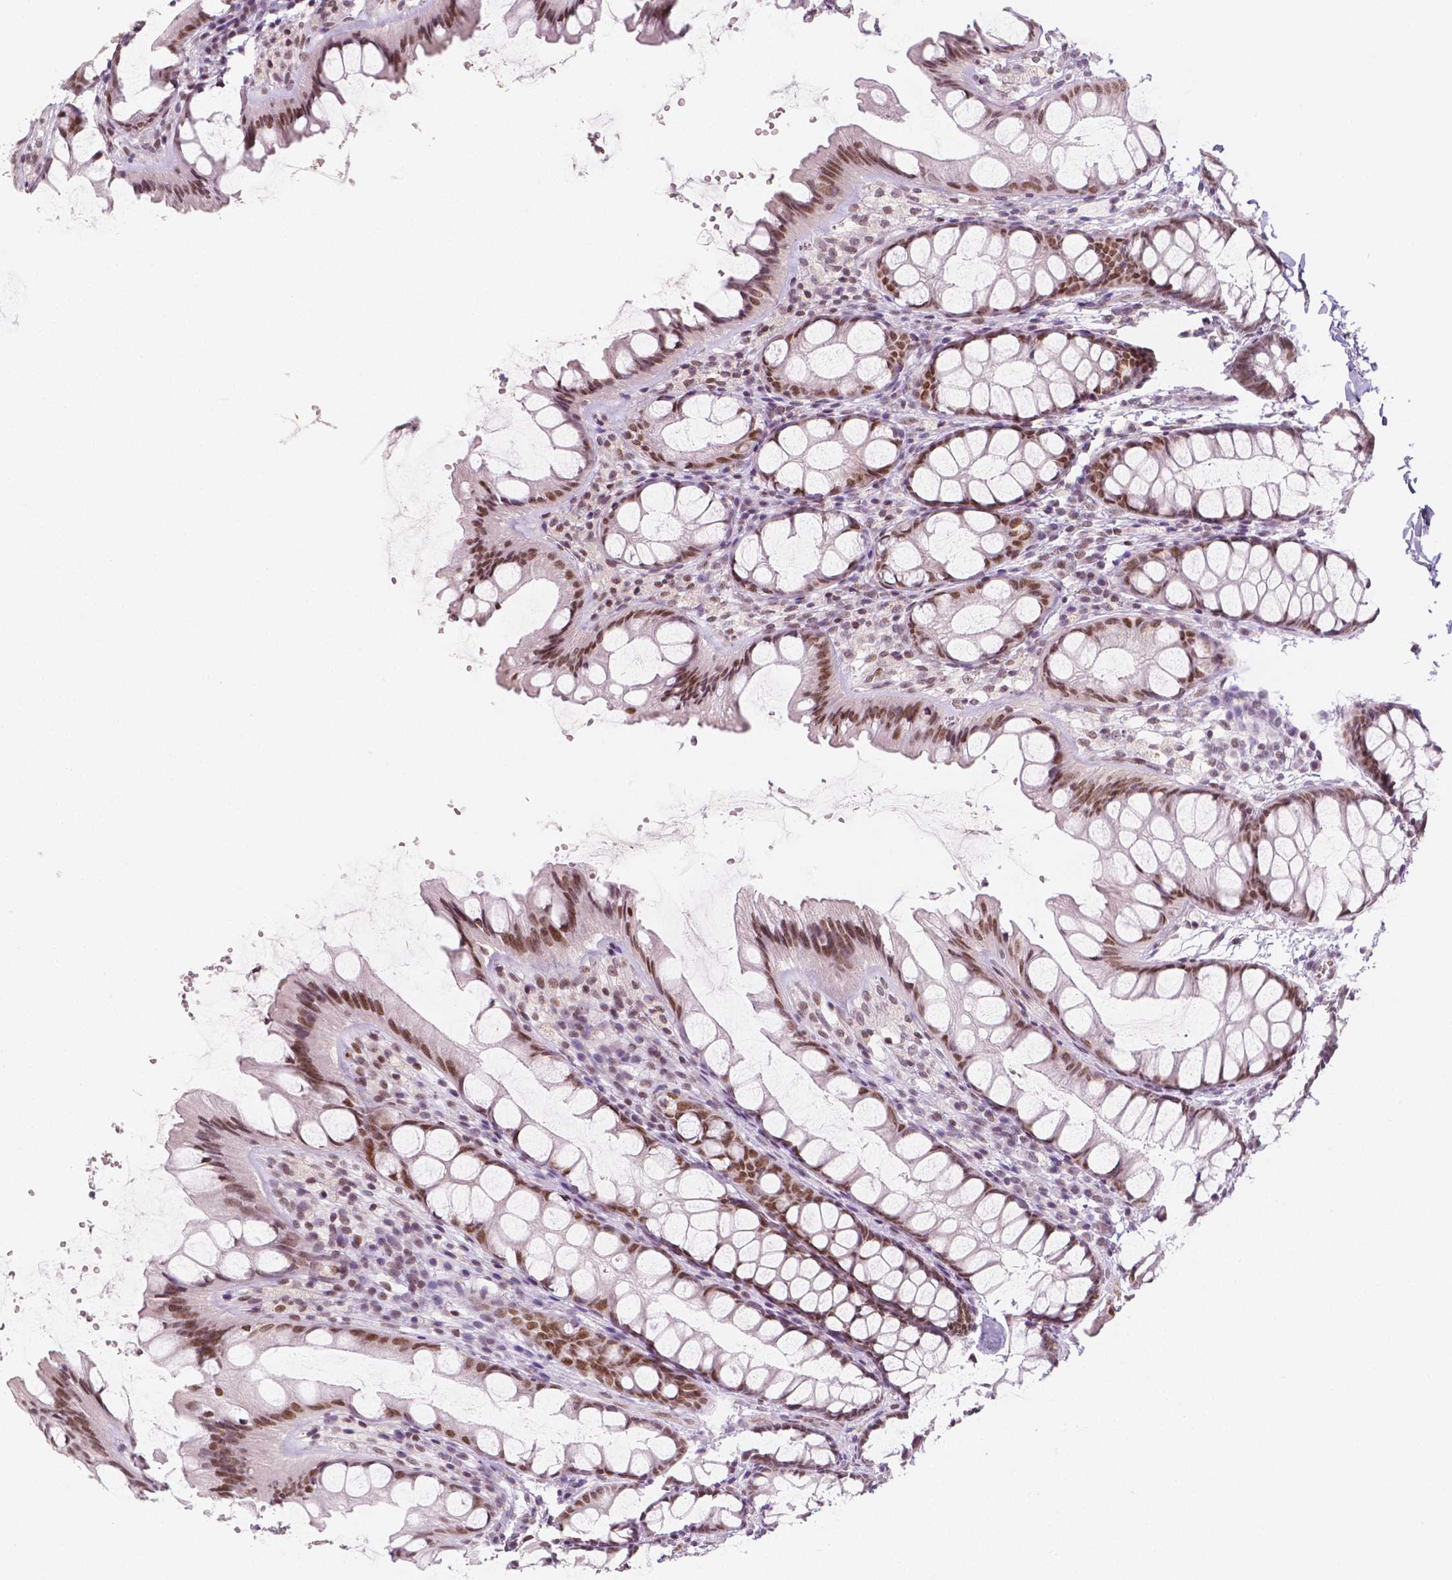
{"staining": {"intensity": "negative", "quantity": "none", "location": "none"}, "tissue": "colon", "cell_type": "Endothelial cells", "image_type": "normal", "snomed": [{"axis": "morphology", "description": "Normal tissue, NOS"}, {"axis": "topography", "description": "Colon"}], "caption": "Human colon stained for a protein using immunohistochemistry displays no staining in endothelial cells.", "gene": "KDM5B", "patient": {"sex": "male", "age": 47}}